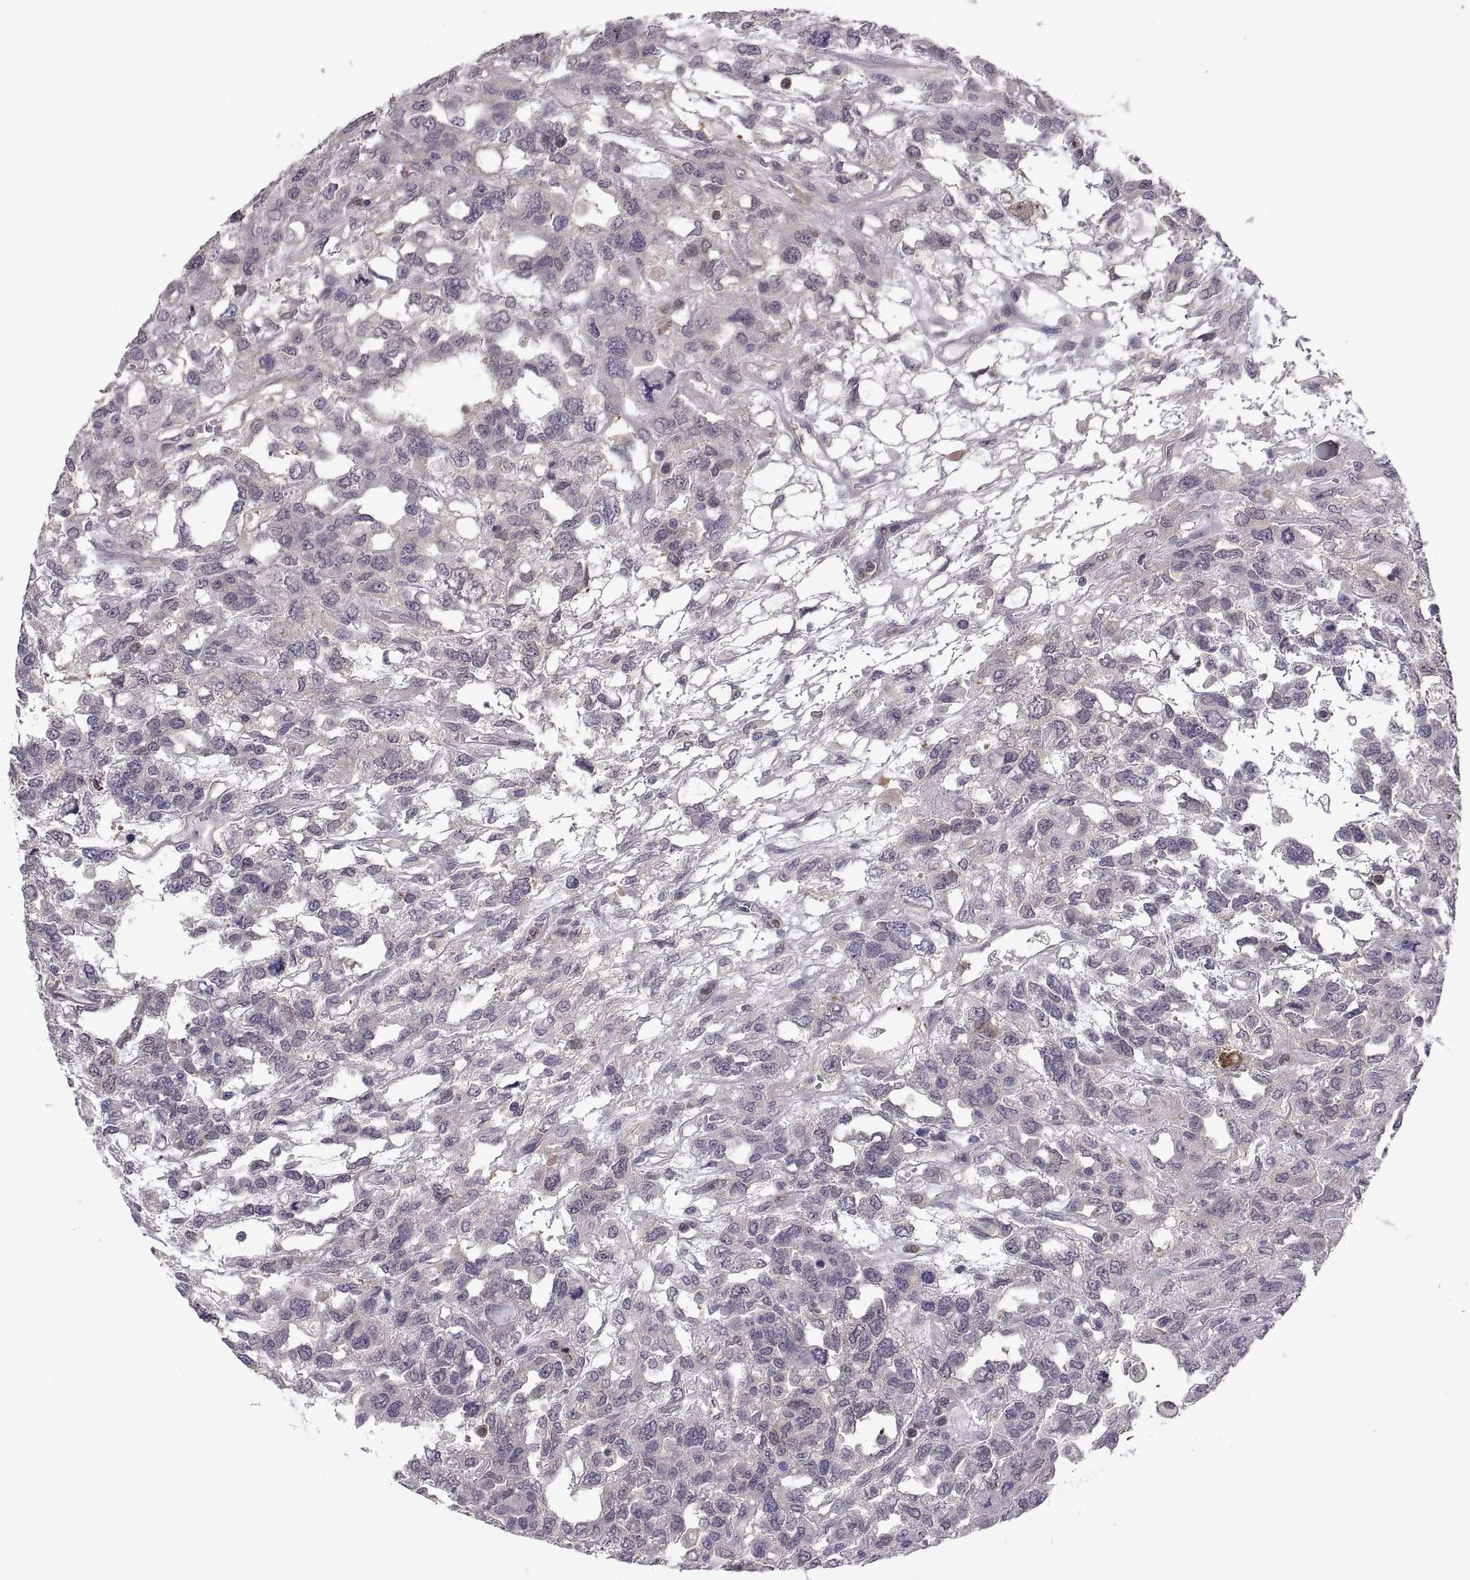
{"staining": {"intensity": "negative", "quantity": "none", "location": "none"}, "tissue": "testis cancer", "cell_type": "Tumor cells", "image_type": "cancer", "snomed": [{"axis": "morphology", "description": "Seminoma, NOS"}, {"axis": "topography", "description": "Testis"}], "caption": "Micrograph shows no protein staining in tumor cells of seminoma (testis) tissue. (DAB IHC with hematoxylin counter stain).", "gene": "FGF9", "patient": {"sex": "male", "age": 52}}